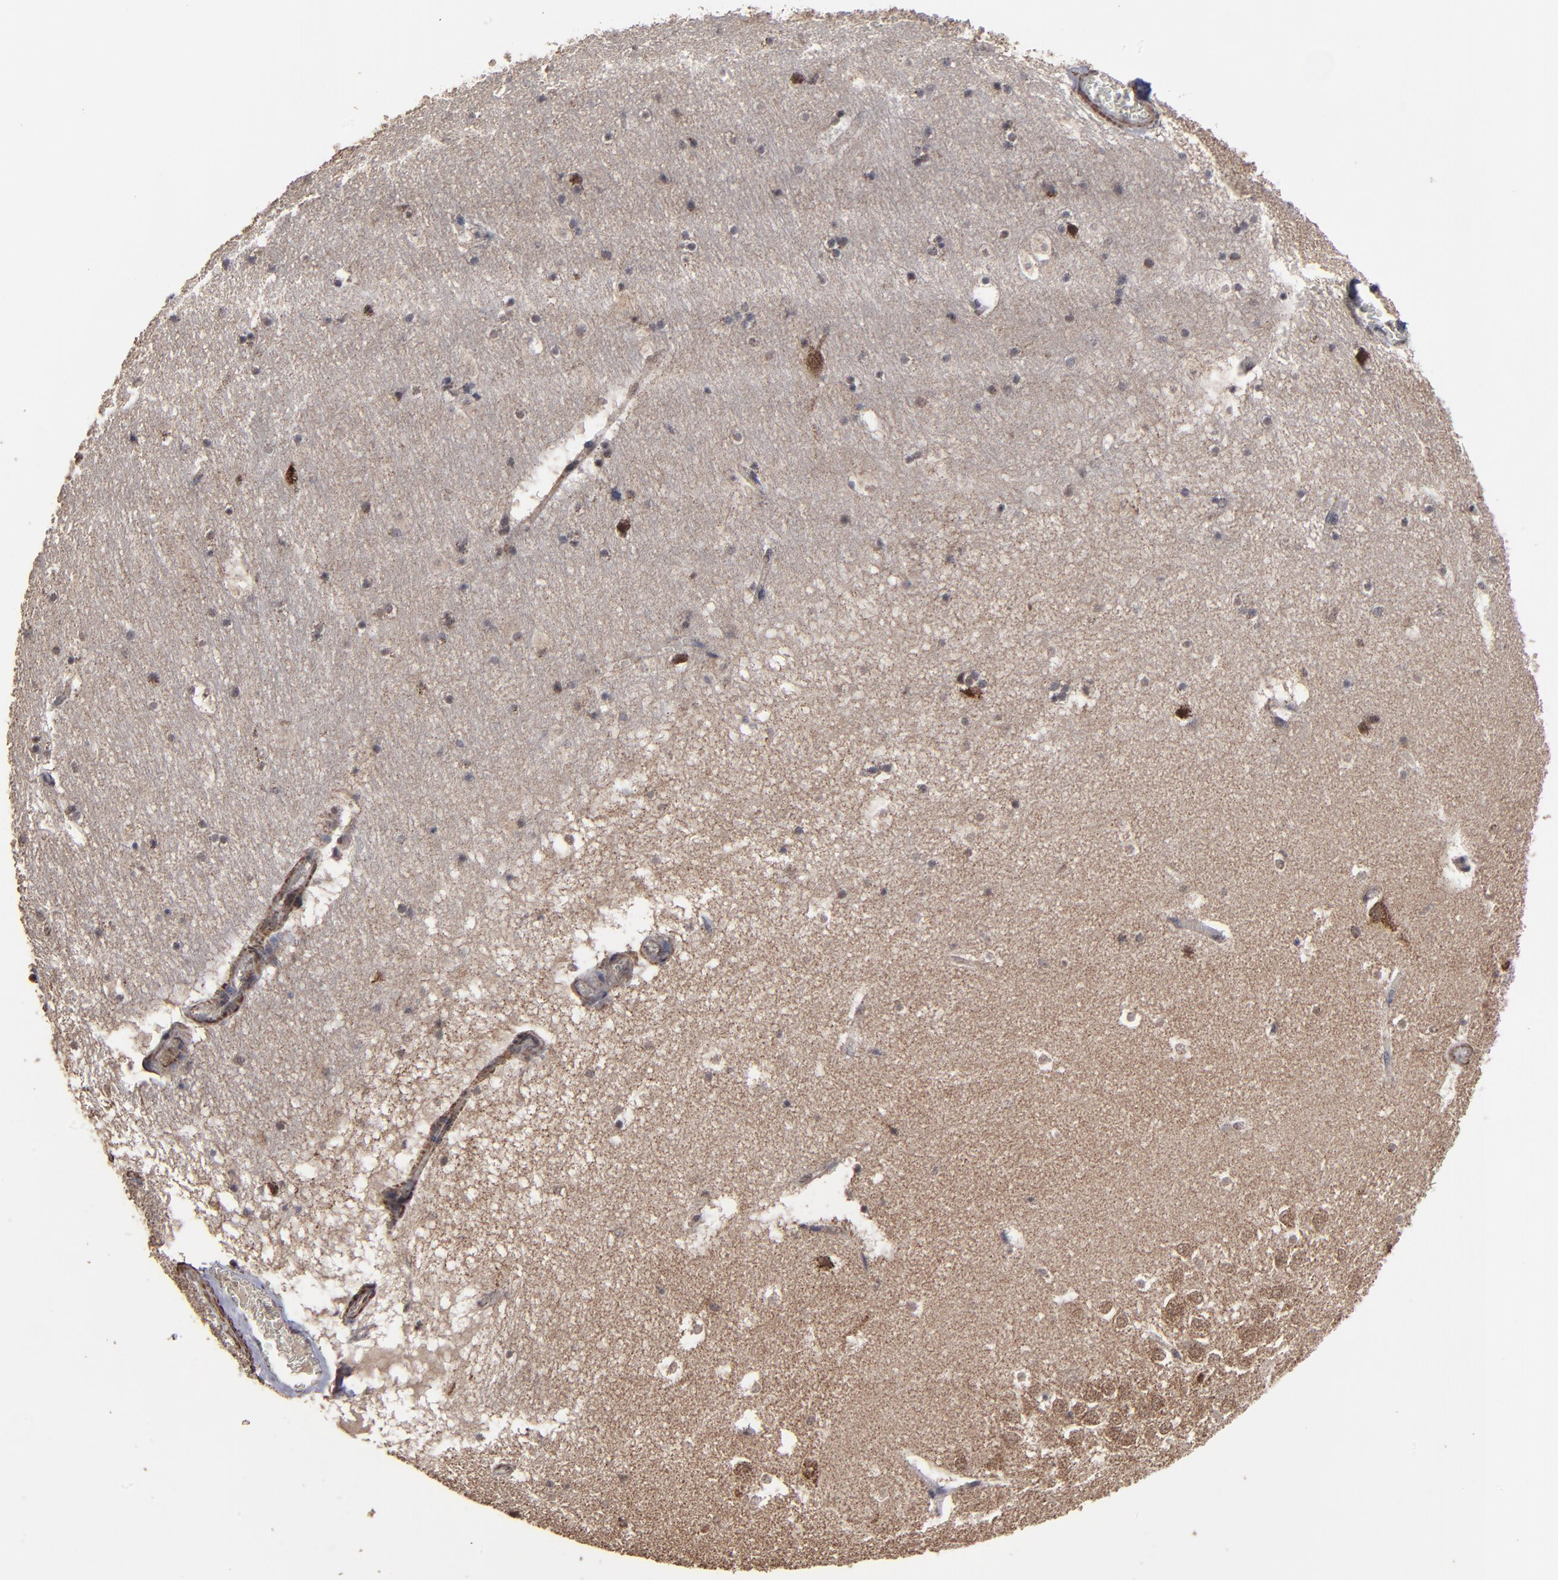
{"staining": {"intensity": "negative", "quantity": "none", "location": "none"}, "tissue": "hippocampus", "cell_type": "Glial cells", "image_type": "normal", "snomed": [{"axis": "morphology", "description": "Normal tissue, NOS"}, {"axis": "topography", "description": "Hippocampus"}], "caption": "Hippocampus was stained to show a protein in brown. There is no significant positivity in glial cells. Brightfield microscopy of immunohistochemistry (IHC) stained with DAB (3,3'-diaminobenzidine) (brown) and hematoxylin (blue), captured at high magnification.", "gene": "BNIP3", "patient": {"sex": "male", "age": 45}}